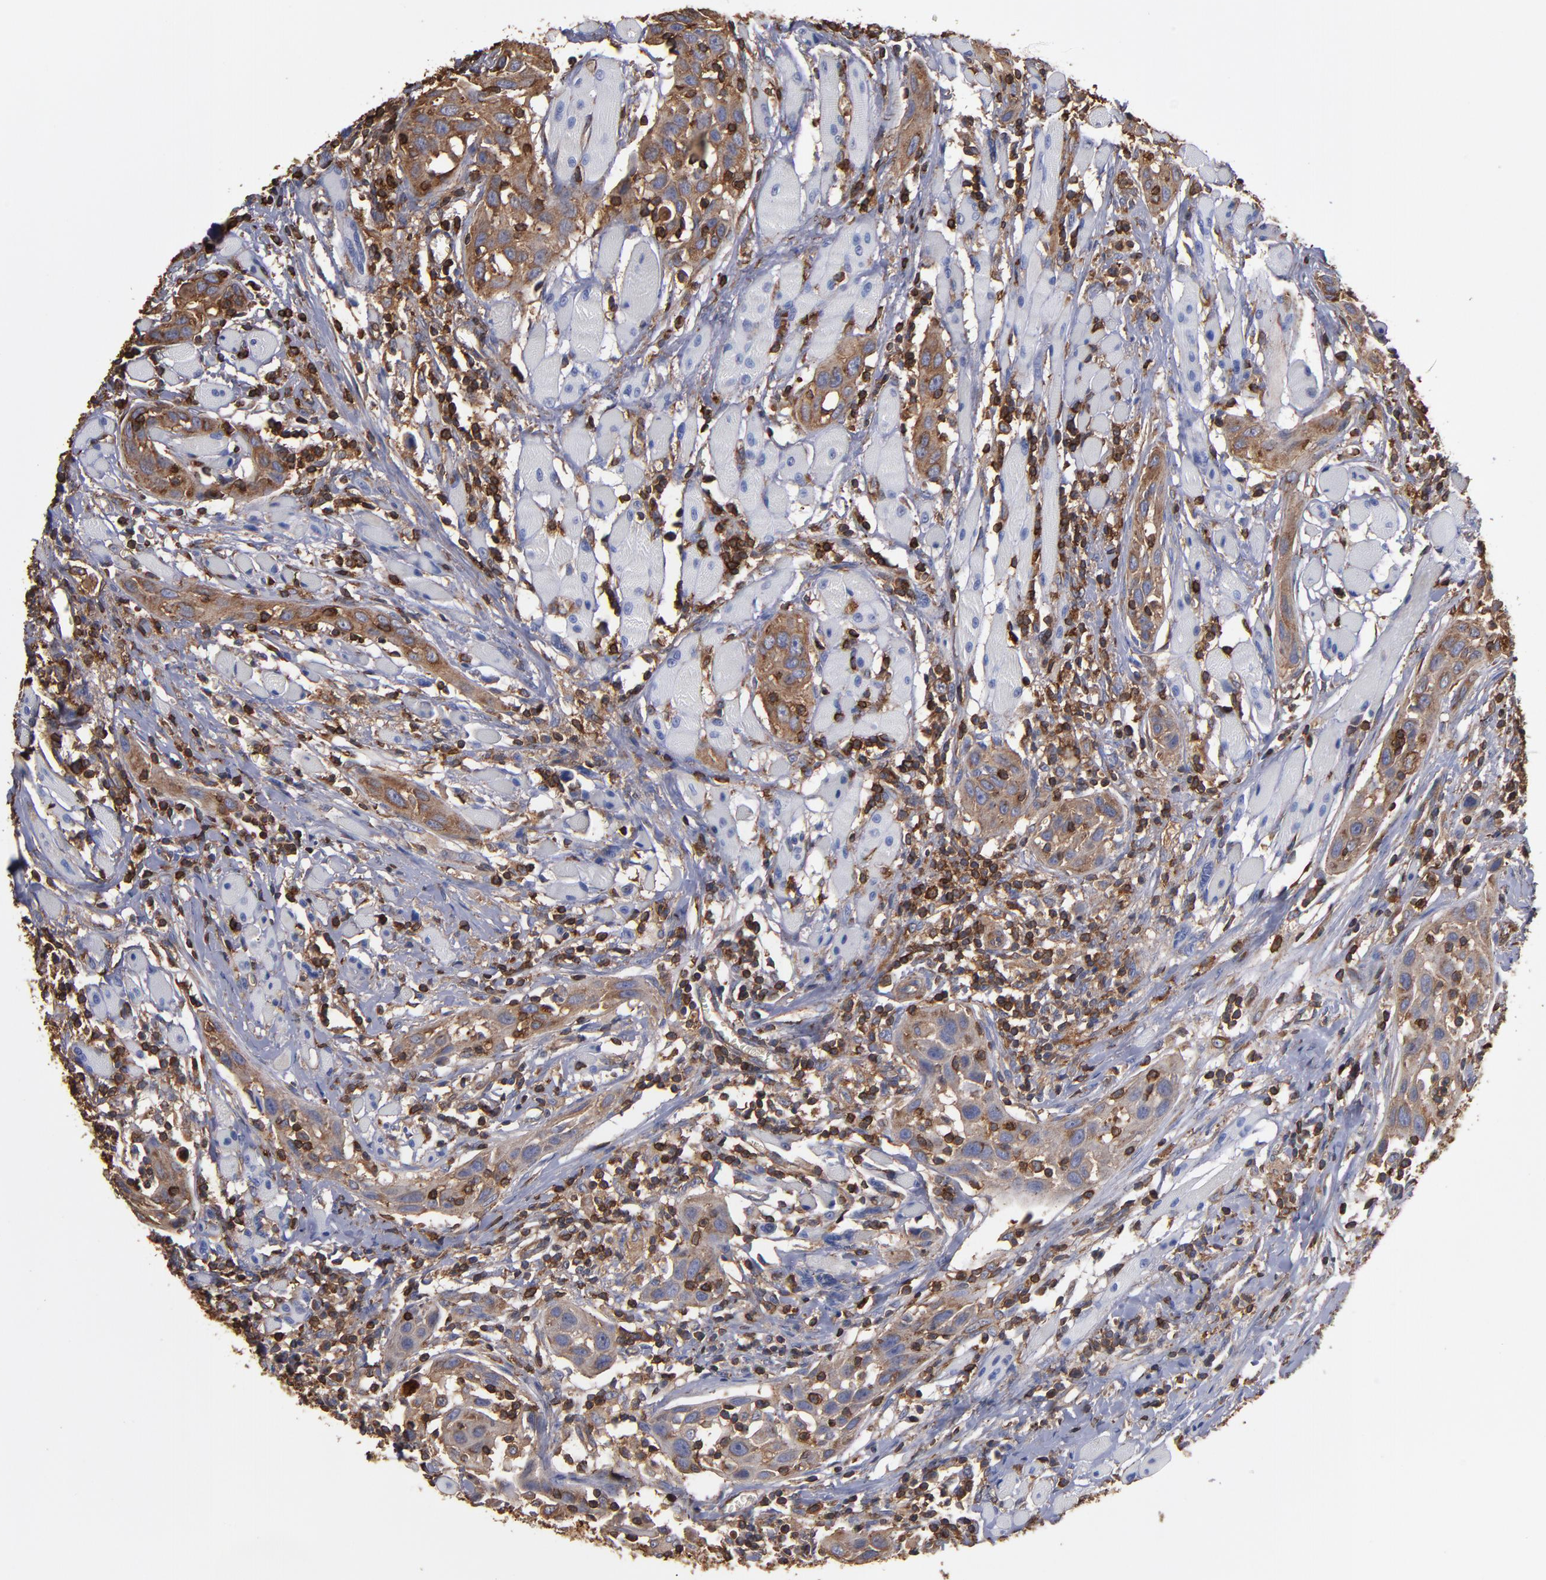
{"staining": {"intensity": "moderate", "quantity": ">75%", "location": "cytoplasmic/membranous"}, "tissue": "head and neck cancer", "cell_type": "Tumor cells", "image_type": "cancer", "snomed": [{"axis": "morphology", "description": "Squamous cell carcinoma, NOS"}, {"axis": "topography", "description": "Oral tissue"}, {"axis": "topography", "description": "Head-Neck"}], "caption": "Immunohistochemical staining of human head and neck cancer (squamous cell carcinoma) reveals moderate cytoplasmic/membranous protein expression in approximately >75% of tumor cells.", "gene": "ACTN4", "patient": {"sex": "female", "age": 50}}